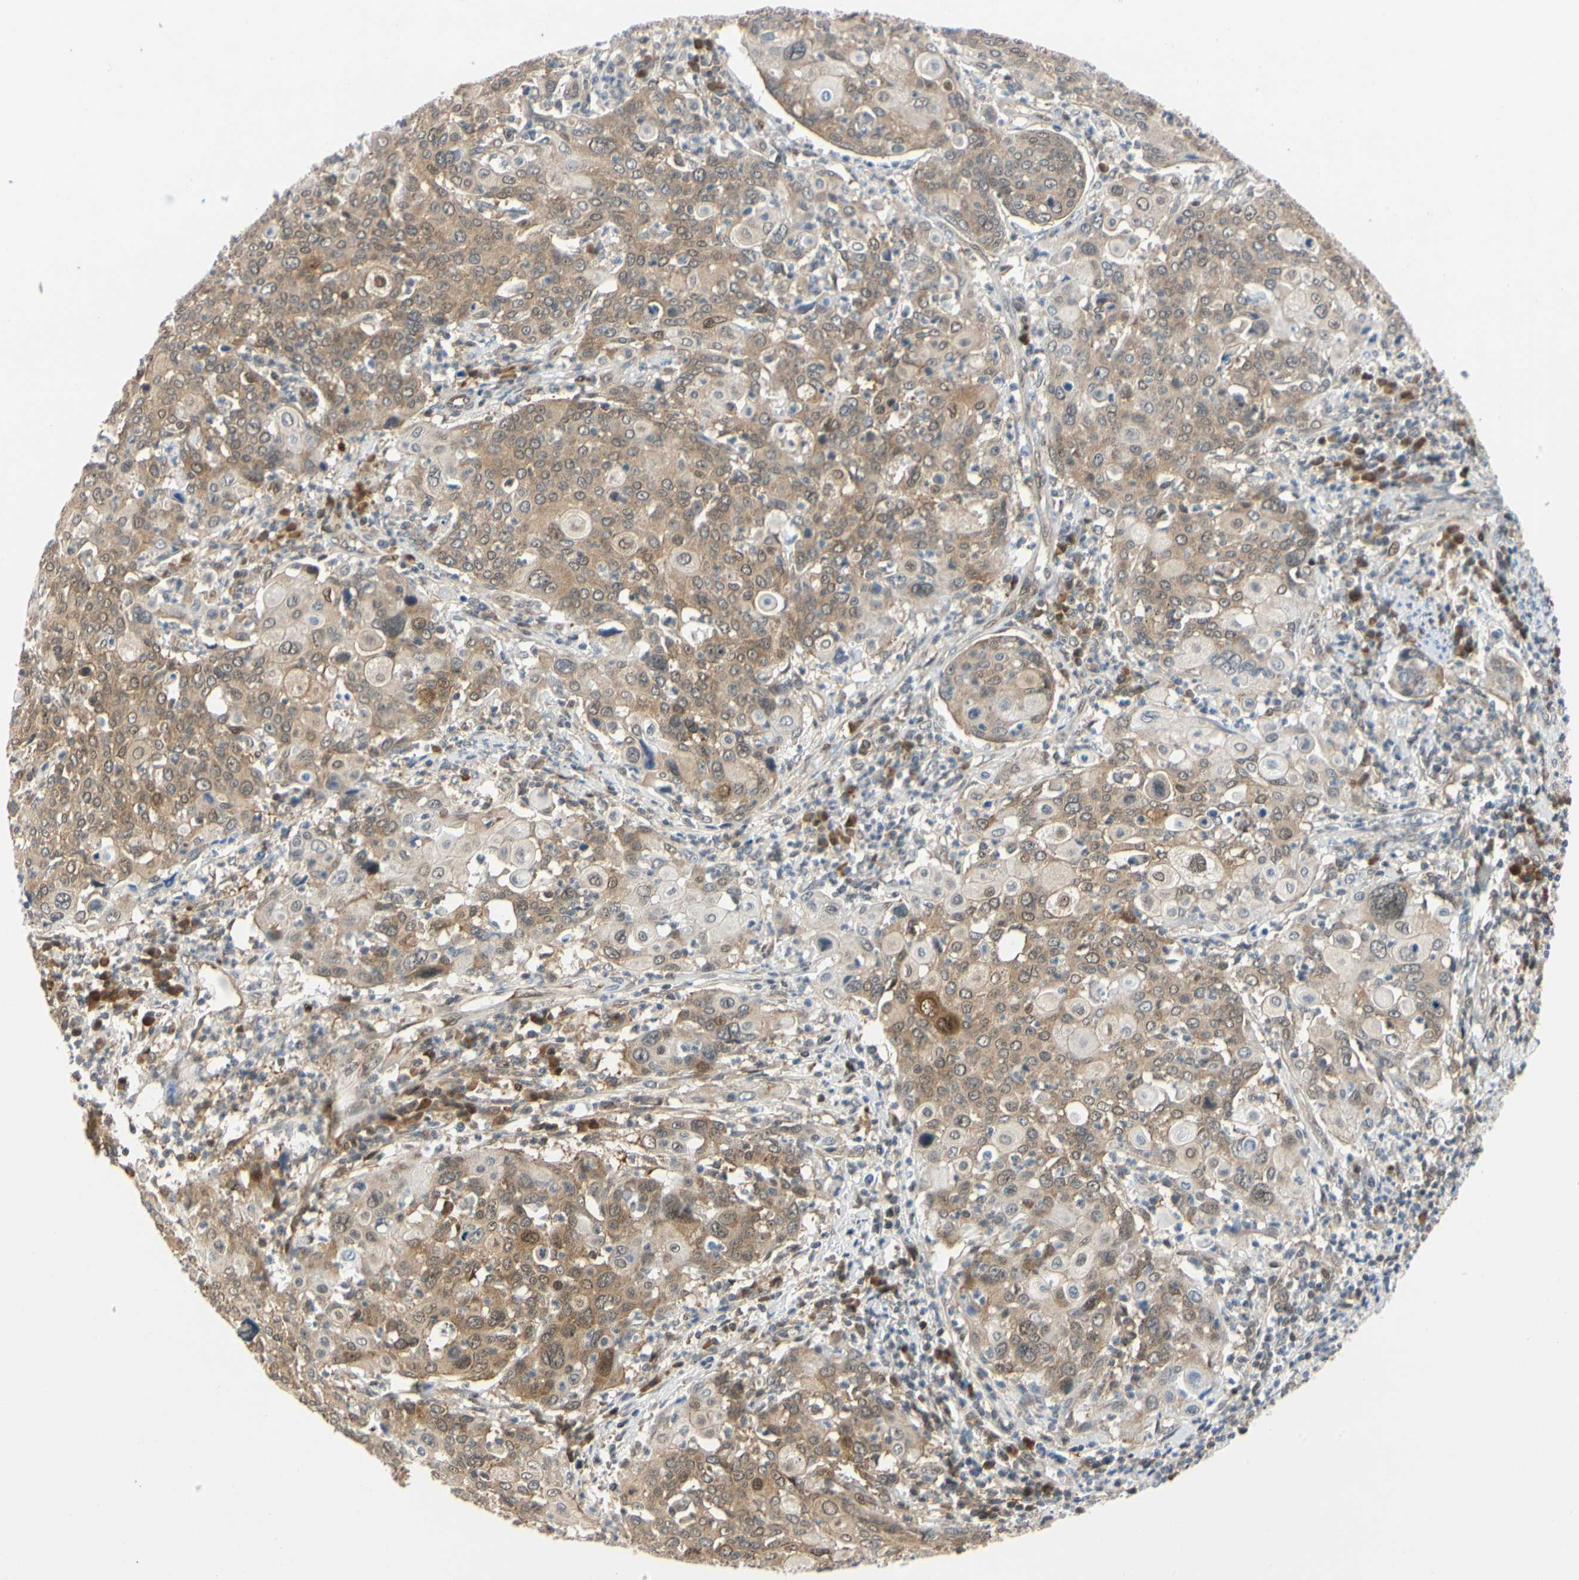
{"staining": {"intensity": "moderate", "quantity": ">75%", "location": "cytoplasmic/membranous"}, "tissue": "cervical cancer", "cell_type": "Tumor cells", "image_type": "cancer", "snomed": [{"axis": "morphology", "description": "Squamous cell carcinoma, NOS"}, {"axis": "topography", "description": "Cervix"}], "caption": "IHC (DAB (3,3'-diaminobenzidine)) staining of human cervical cancer (squamous cell carcinoma) reveals moderate cytoplasmic/membranous protein expression in approximately >75% of tumor cells.", "gene": "CDK5", "patient": {"sex": "female", "age": 40}}